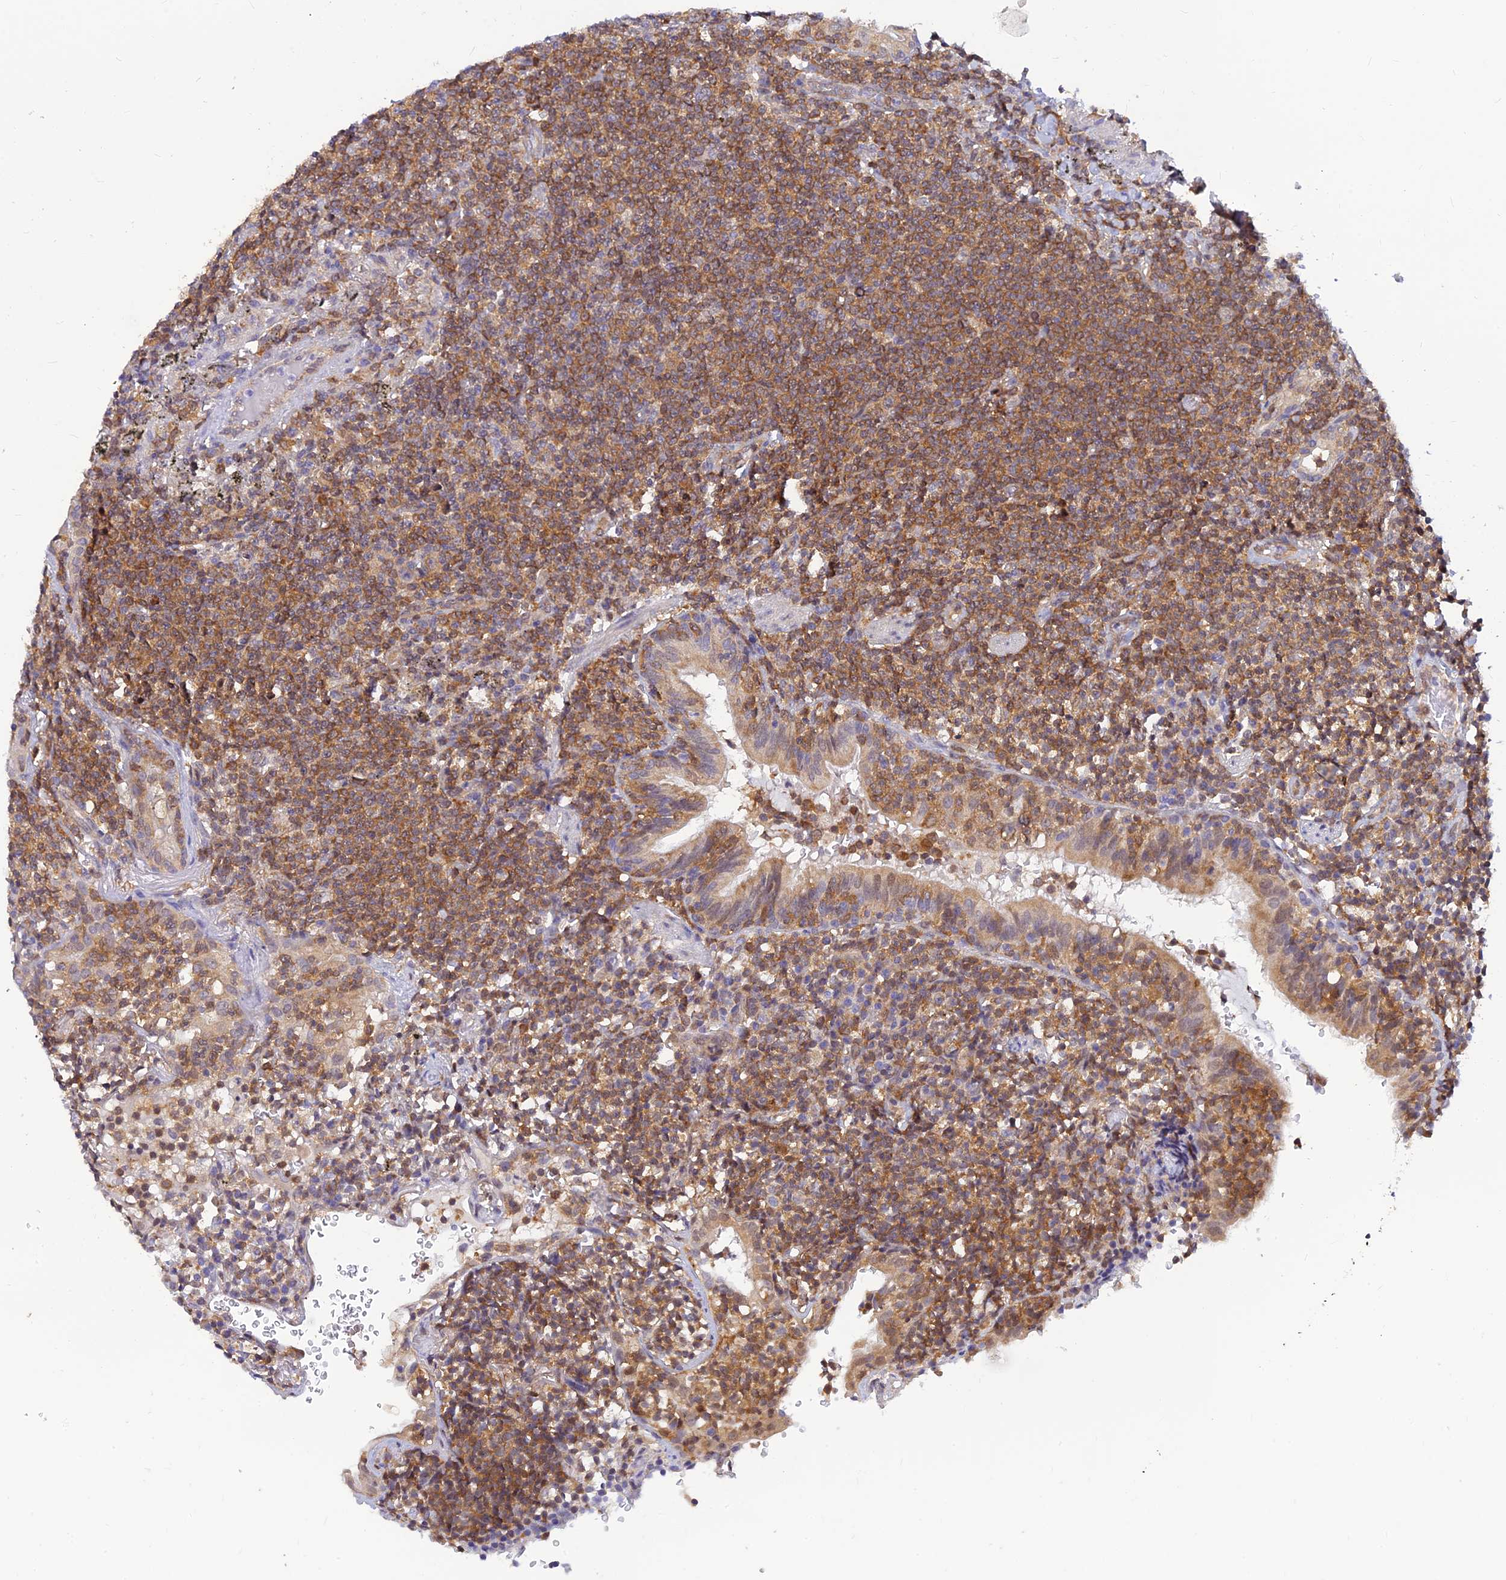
{"staining": {"intensity": "moderate", "quantity": ">75%", "location": "cytoplasmic/membranous"}, "tissue": "lymphoma", "cell_type": "Tumor cells", "image_type": "cancer", "snomed": [{"axis": "morphology", "description": "Malignant lymphoma, non-Hodgkin's type, Low grade"}, {"axis": "topography", "description": "Lung"}], "caption": "An IHC micrograph of tumor tissue is shown. Protein staining in brown highlights moderate cytoplasmic/membranous positivity in lymphoma within tumor cells.", "gene": "LYSMD2", "patient": {"sex": "female", "age": 71}}